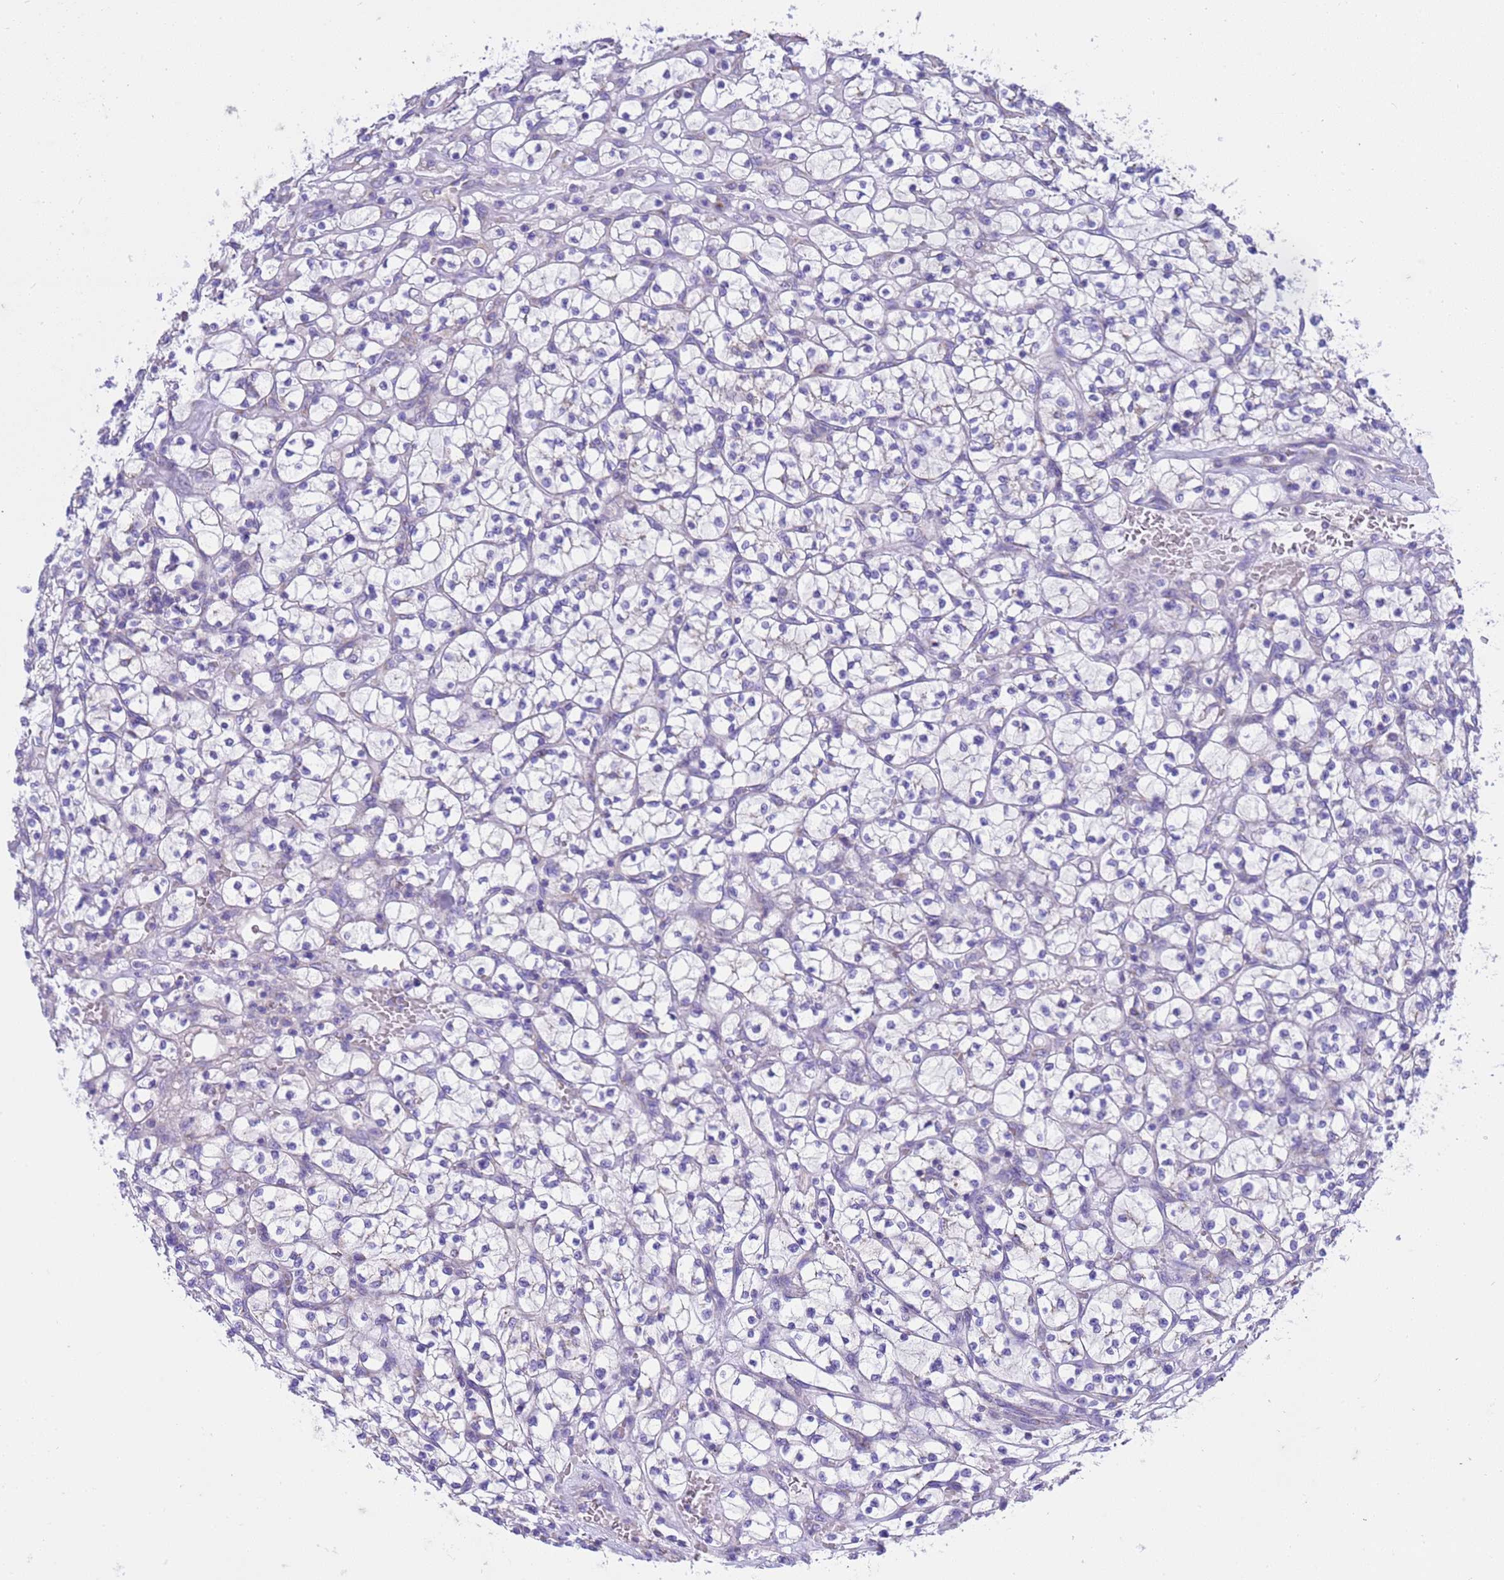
{"staining": {"intensity": "weak", "quantity": "25%-75%", "location": "cytoplasmic/membranous"}, "tissue": "renal cancer", "cell_type": "Tumor cells", "image_type": "cancer", "snomed": [{"axis": "morphology", "description": "Adenocarcinoma, NOS"}, {"axis": "topography", "description": "Kidney"}], "caption": "Protein staining by immunohistochemistry (IHC) shows weak cytoplasmic/membranous staining in about 25%-75% of tumor cells in renal cancer.", "gene": "ANAPC1", "patient": {"sex": "female", "age": 64}}